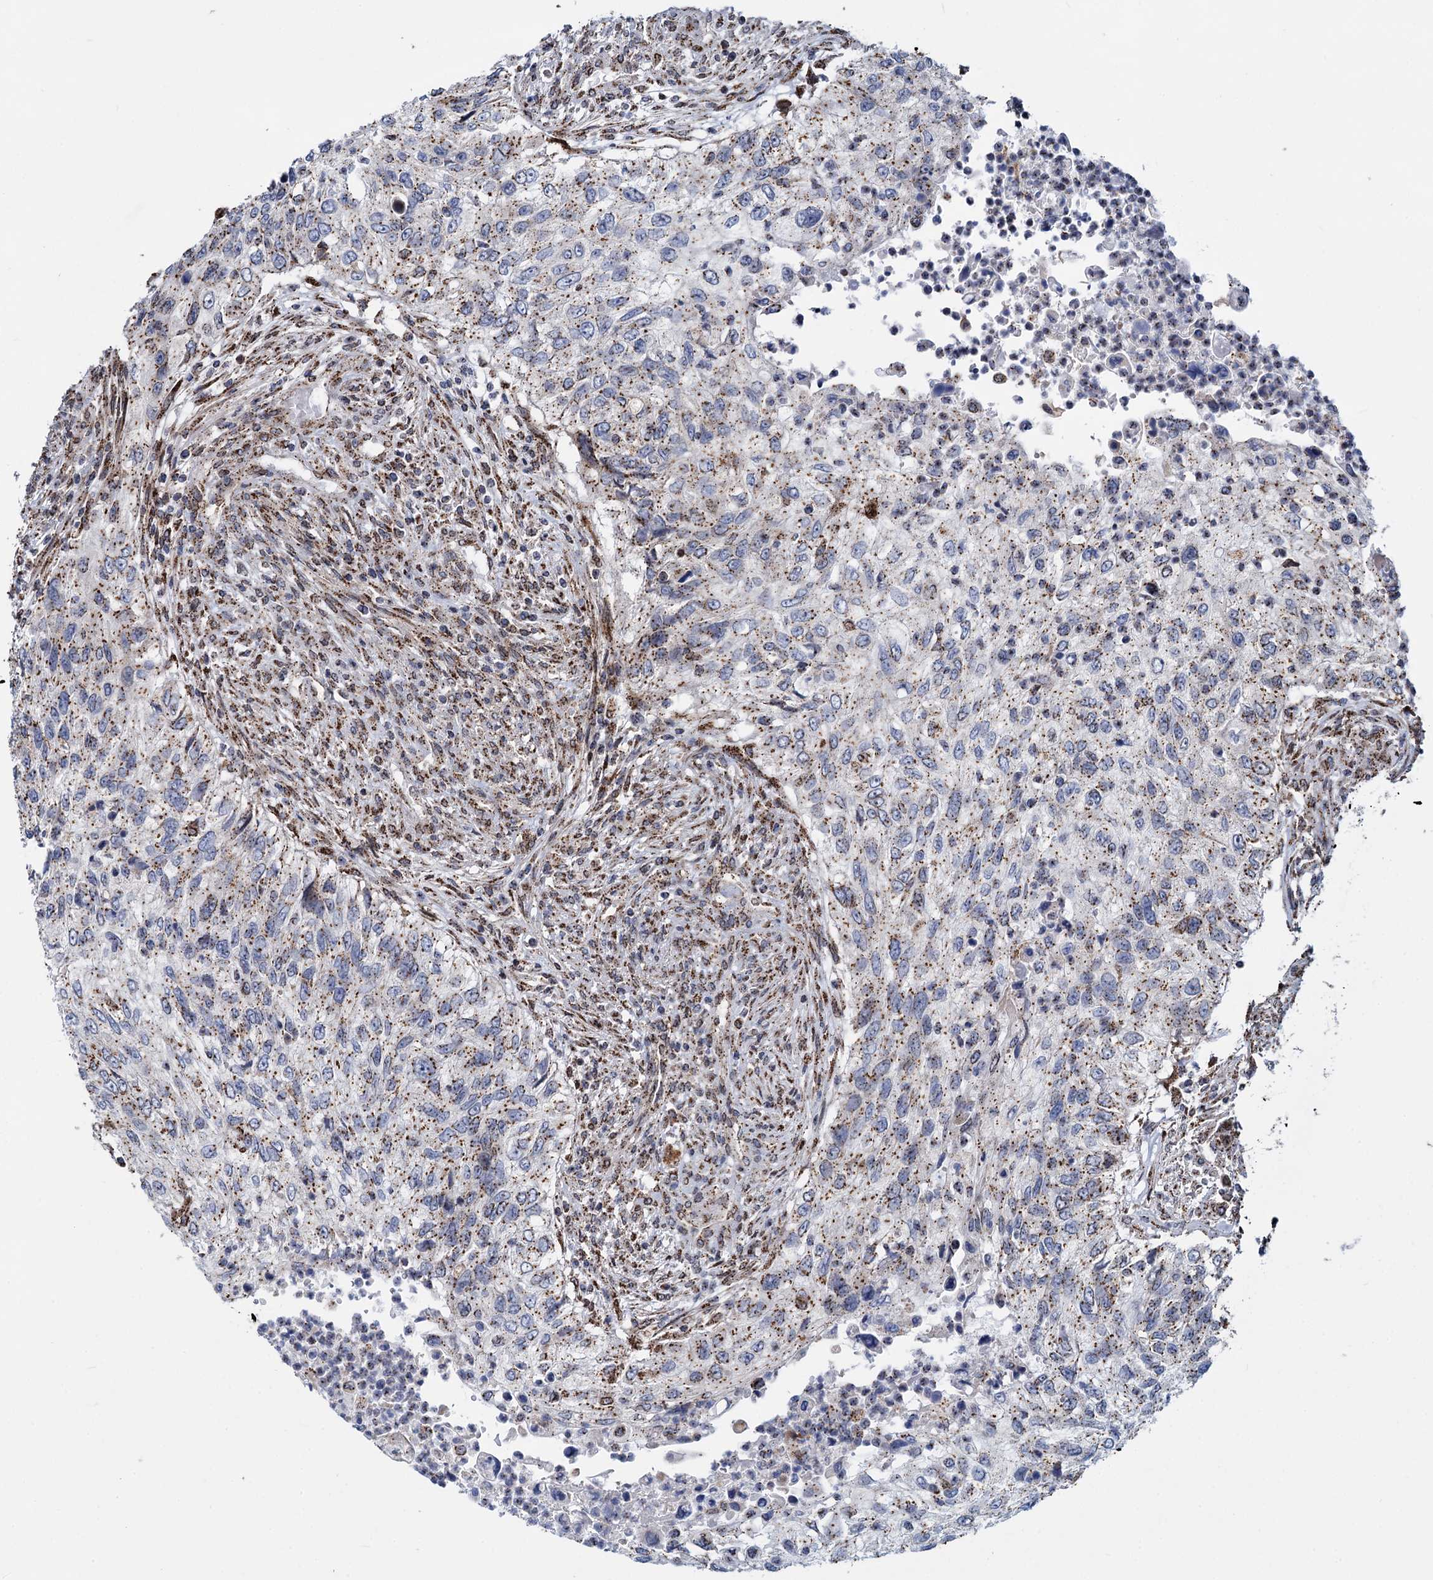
{"staining": {"intensity": "moderate", "quantity": ">75%", "location": "cytoplasmic/membranous"}, "tissue": "urothelial cancer", "cell_type": "Tumor cells", "image_type": "cancer", "snomed": [{"axis": "morphology", "description": "Urothelial carcinoma, High grade"}, {"axis": "topography", "description": "Urinary bladder"}], "caption": "The image exhibits a brown stain indicating the presence of a protein in the cytoplasmic/membranous of tumor cells in urothelial cancer. Nuclei are stained in blue.", "gene": "SUPT20H", "patient": {"sex": "female", "age": 60}}